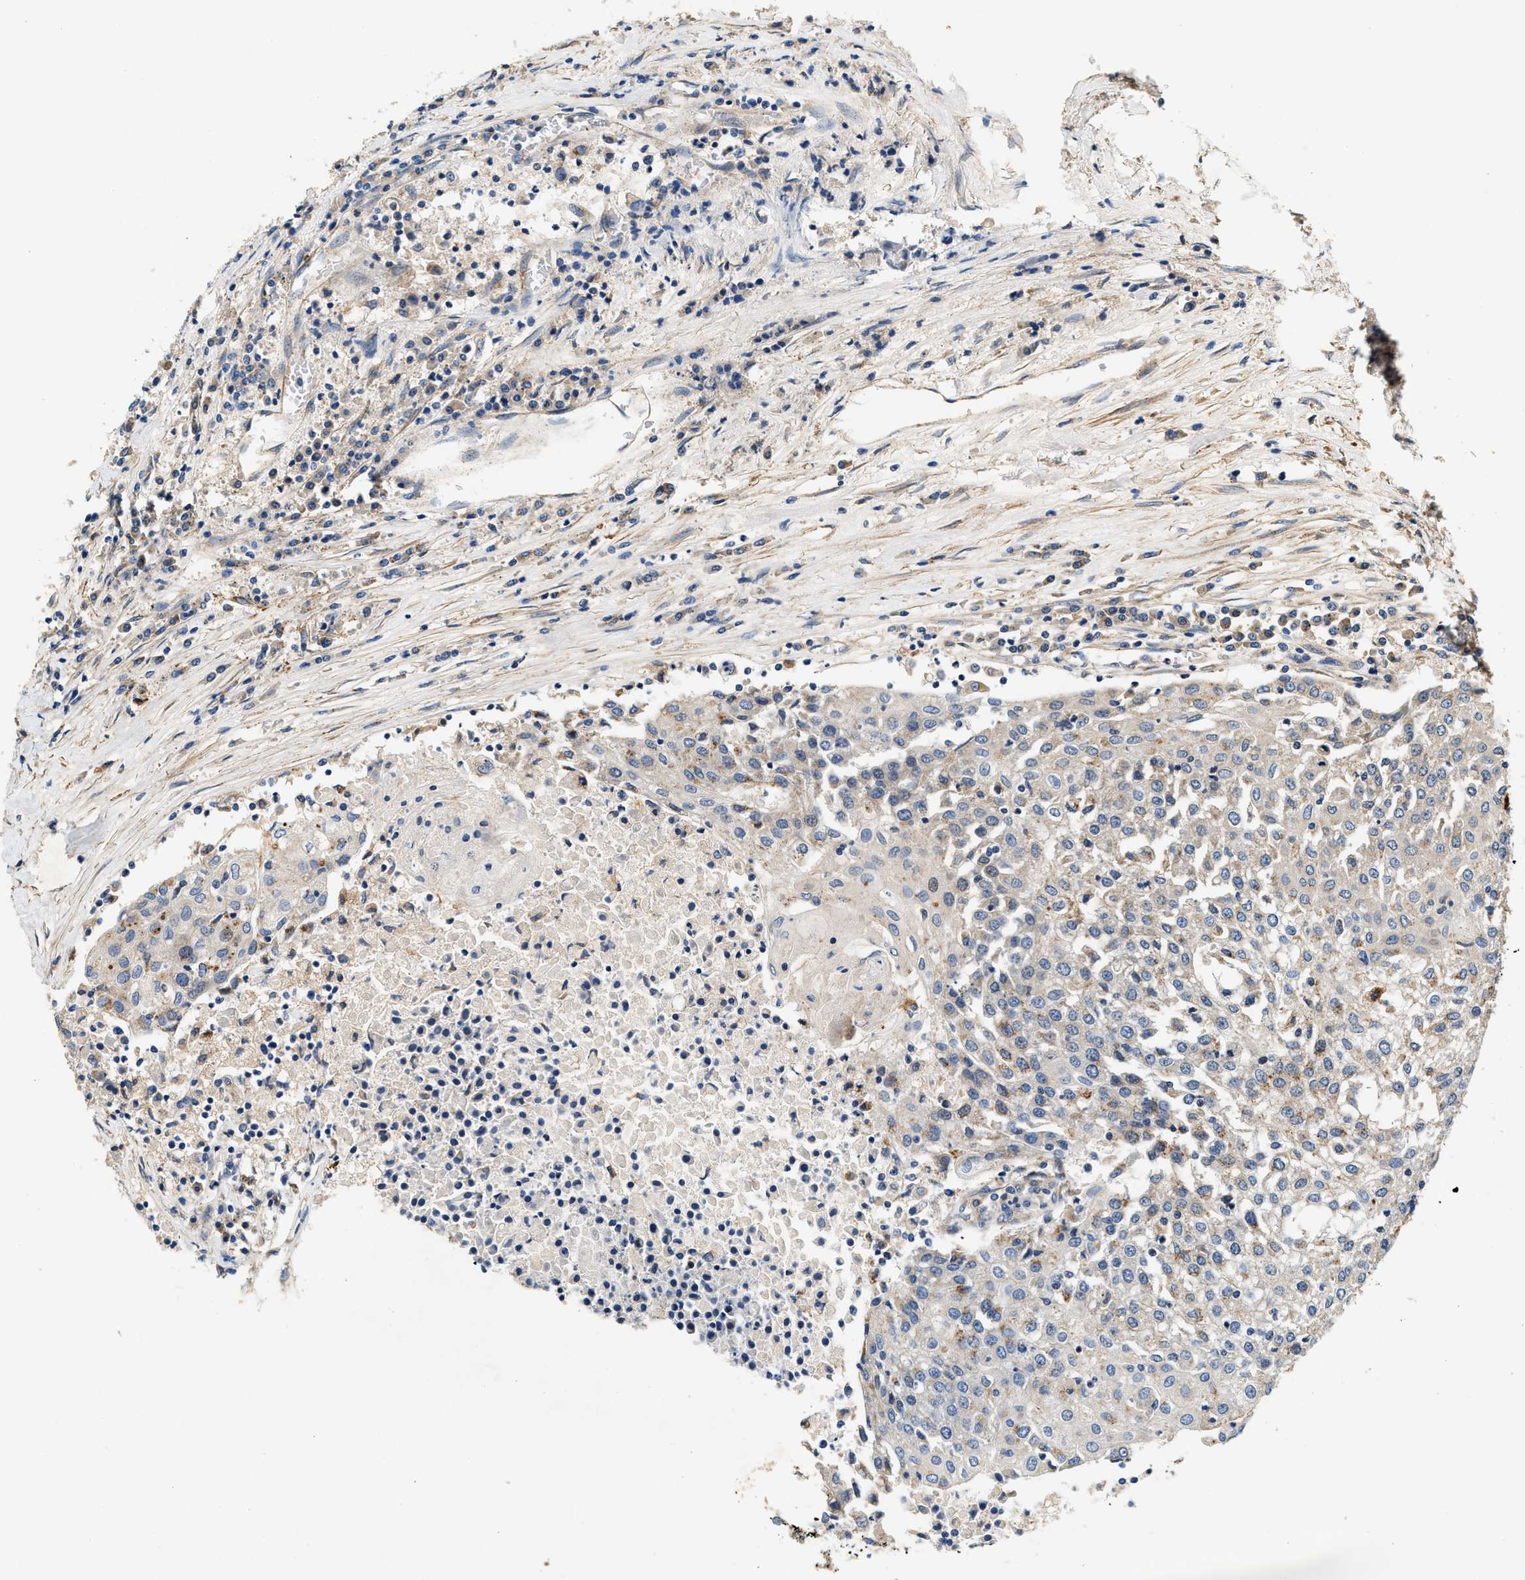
{"staining": {"intensity": "weak", "quantity": "<25%", "location": "cytoplasmic/membranous"}, "tissue": "urothelial cancer", "cell_type": "Tumor cells", "image_type": "cancer", "snomed": [{"axis": "morphology", "description": "Urothelial carcinoma, High grade"}, {"axis": "topography", "description": "Urinary bladder"}], "caption": "IHC micrograph of high-grade urothelial carcinoma stained for a protein (brown), which shows no positivity in tumor cells.", "gene": "DUSP10", "patient": {"sex": "female", "age": 85}}